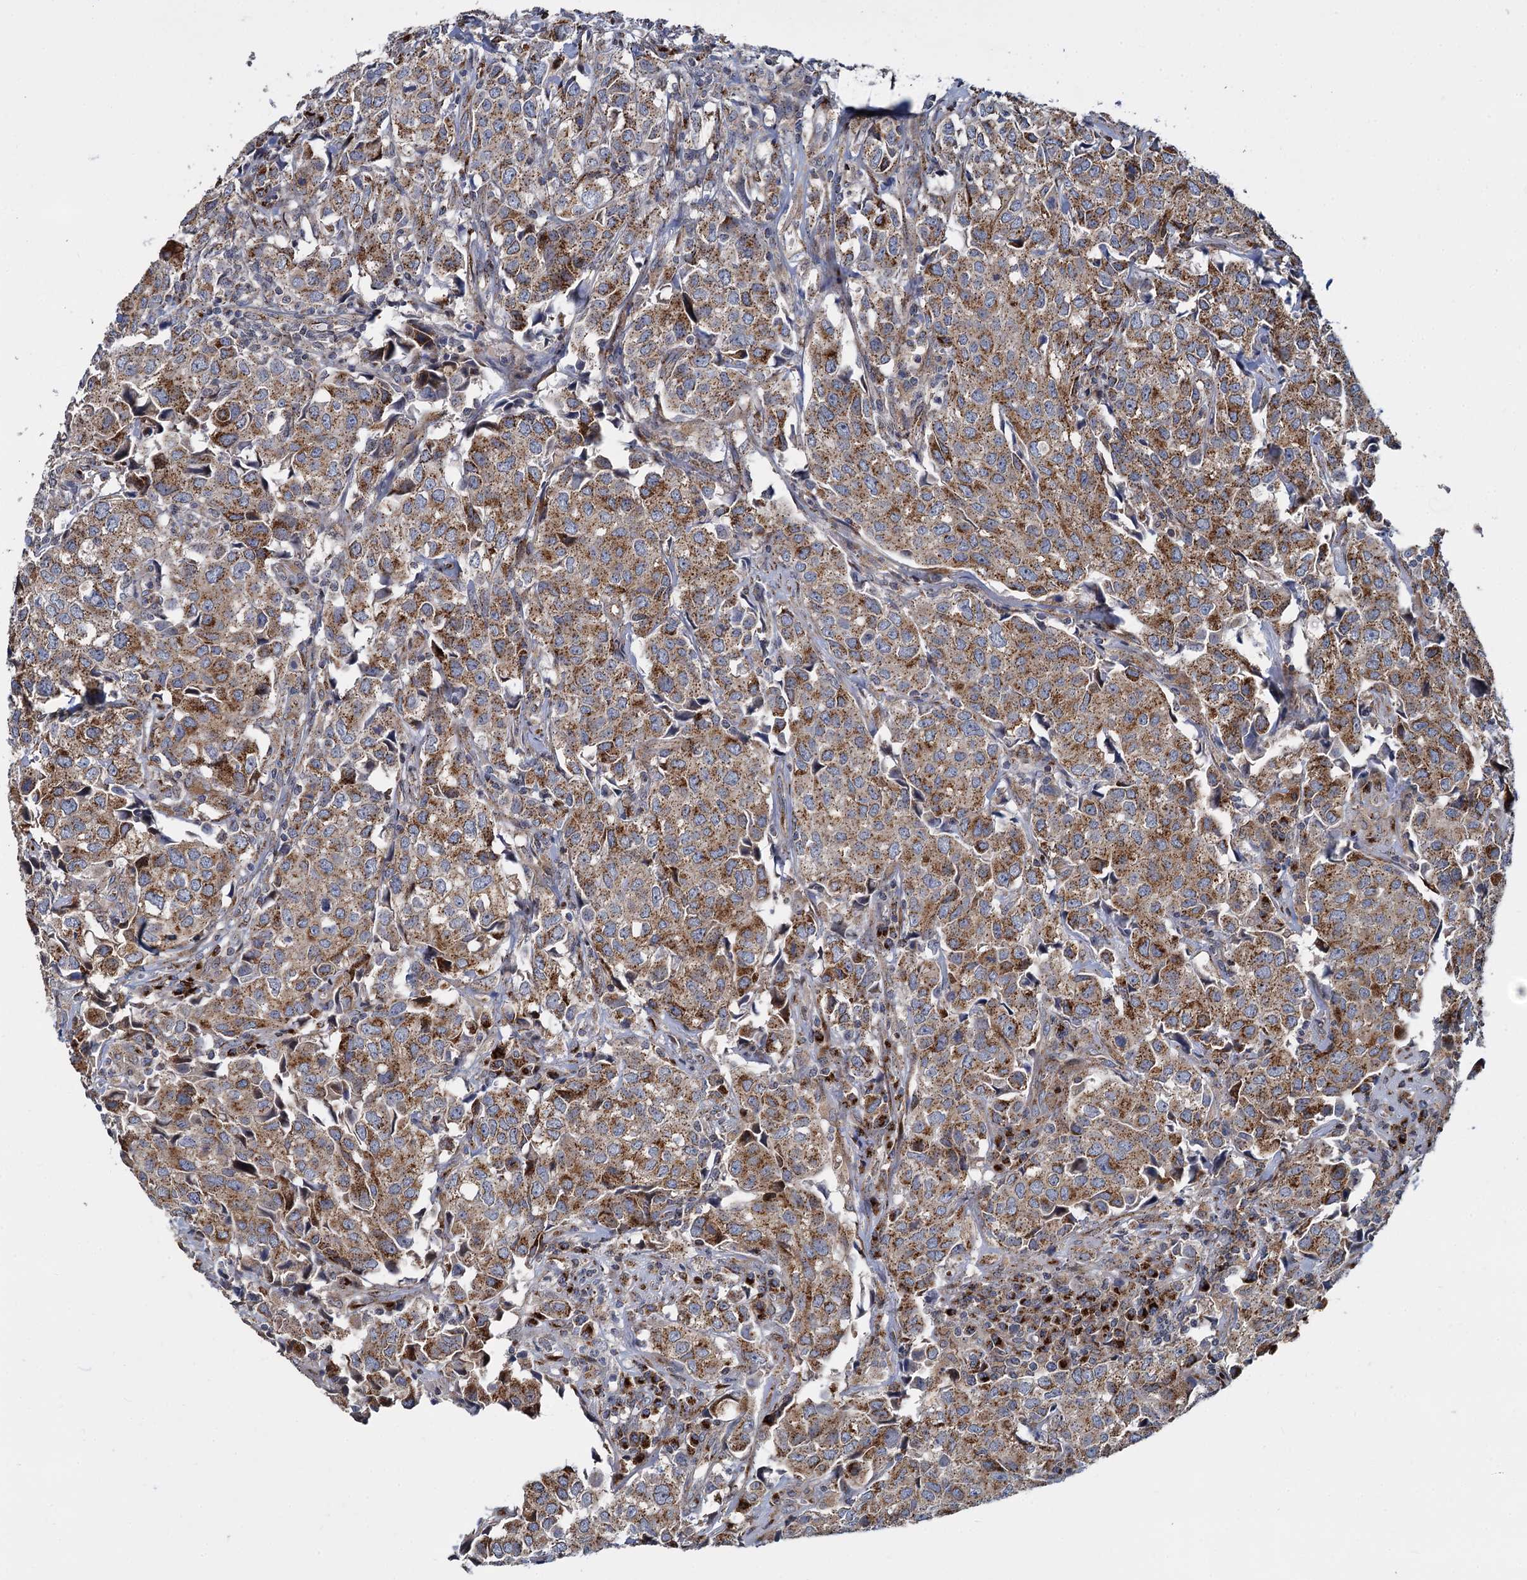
{"staining": {"intensity": "moderate", "quantity": ">75%", "location": "cytoplasmic/membranous"}, "tissue": "urothelial cancer", "cell_type": "Tumor cells", "image_type": "cancer", "snomed": [{"axis": "morphology", "description": "Urothelial carcinoma, High grade"}, {"axis": "topography", "description": "Urinary bladder"}], "caption": "A photomicrograph showing moderate cytoplasmic/membranous positivity in about >75% of tumor cells in high-grade urothelial carcinoma, as visualized by brown immunohistochemical staining.", "gene": "SUPT20H", "patient": {"sex": "female", "age": 75}}